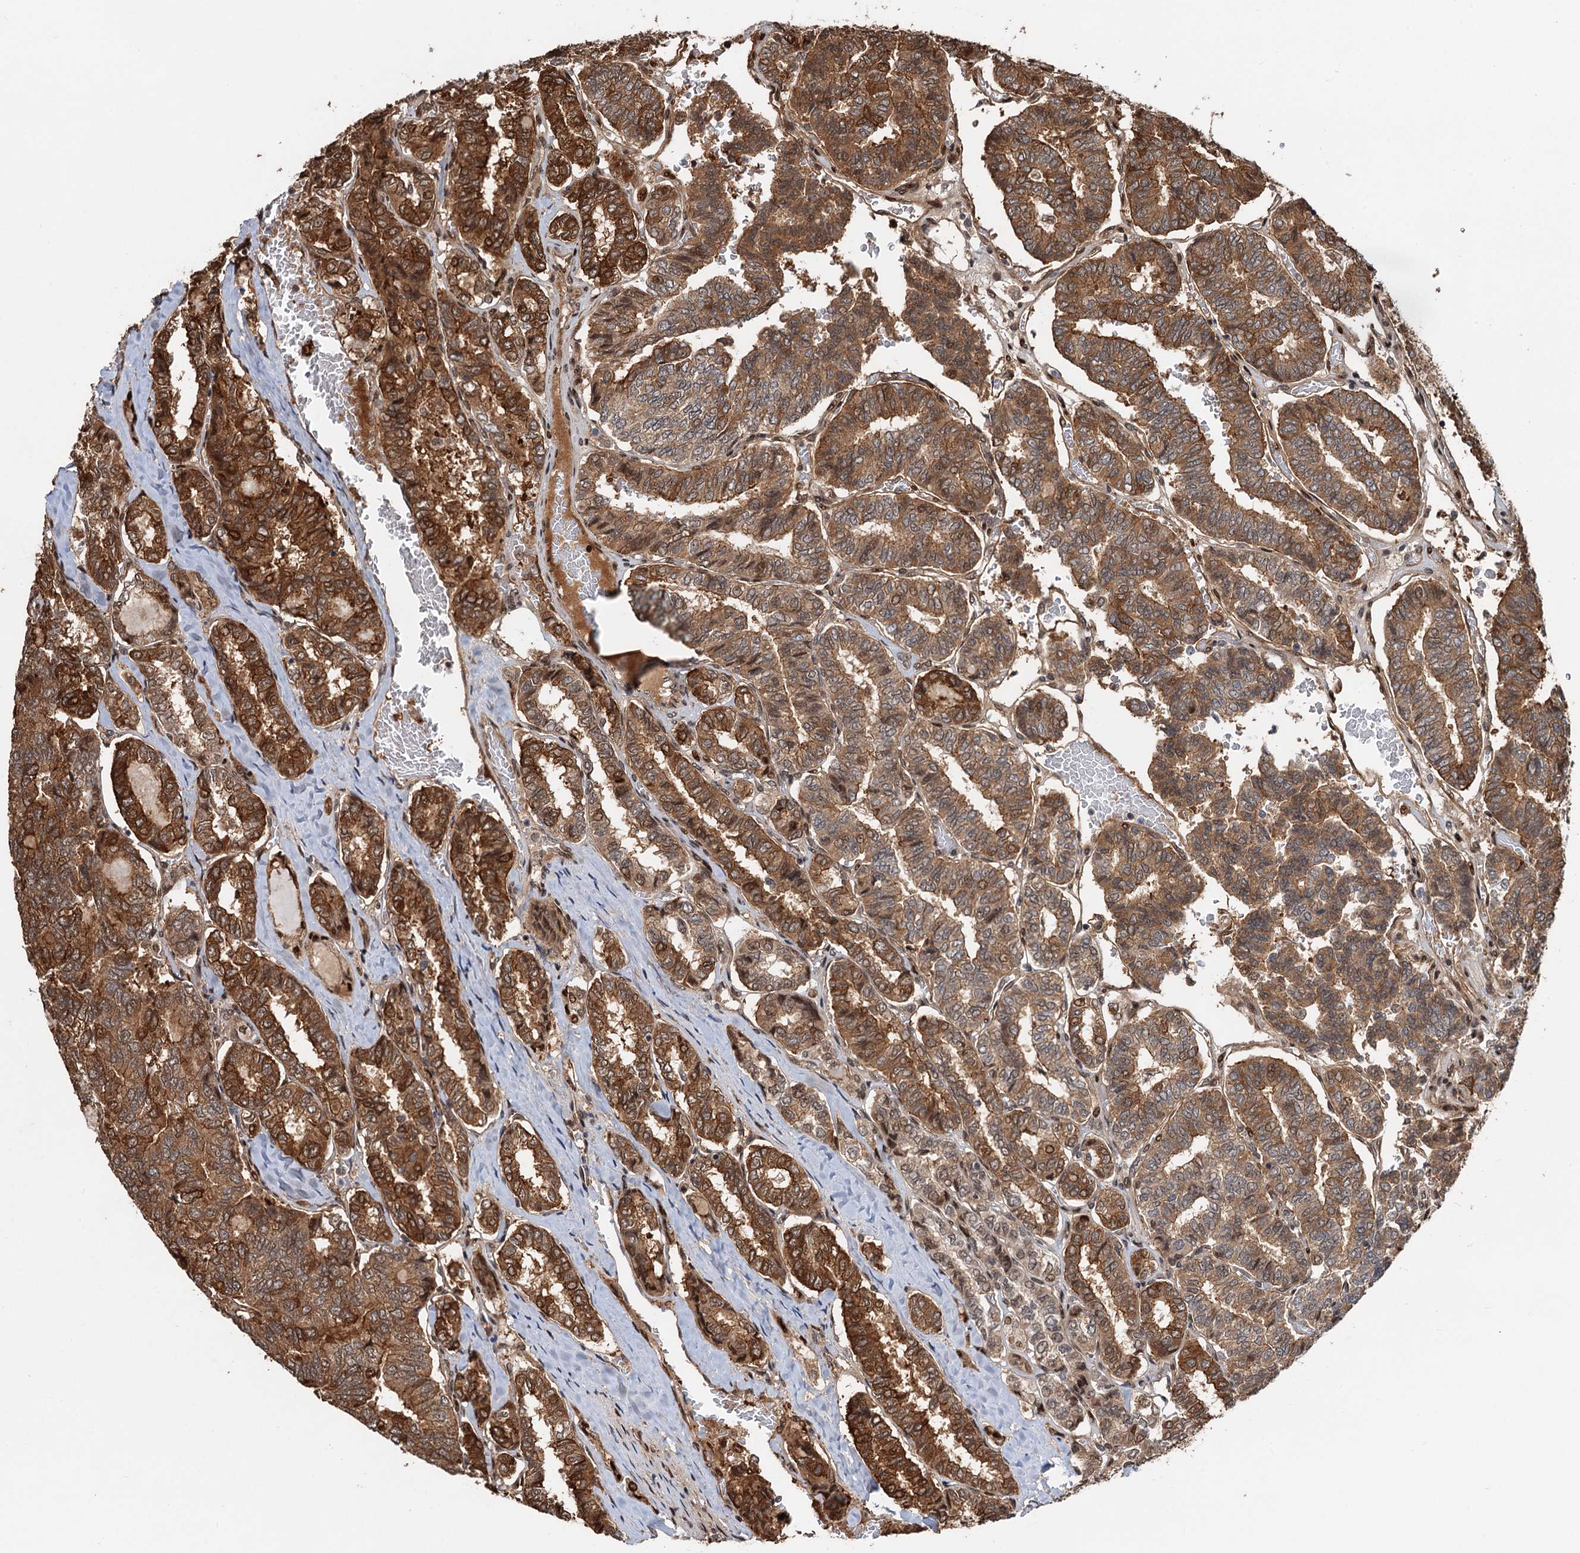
{"staining": {"intensity": "moderate", "quantity": ">75%", "location": "cytoplasmic/membranous"}, "tissue": "thyroid cancer", "cell_type": "Tumor cells", "image_type": "cancer", "snomed": [{"axis": "morphology", "description": "Papillary adenocarcinoma, NOS"}, {"axis": "topography", "description": "Thyroid gland"}], "caption": "Protein staining by IHC displays moderate cytoplasmic/membranous staining in about >75% of tumor cells in thyroid cancer. (DAB (3,3'-diaminobenzidine) IHC with brightfield microscopy, high magnification).", "gene": "SNRNP25", "patient": {"sex": "female", "age": 35}}